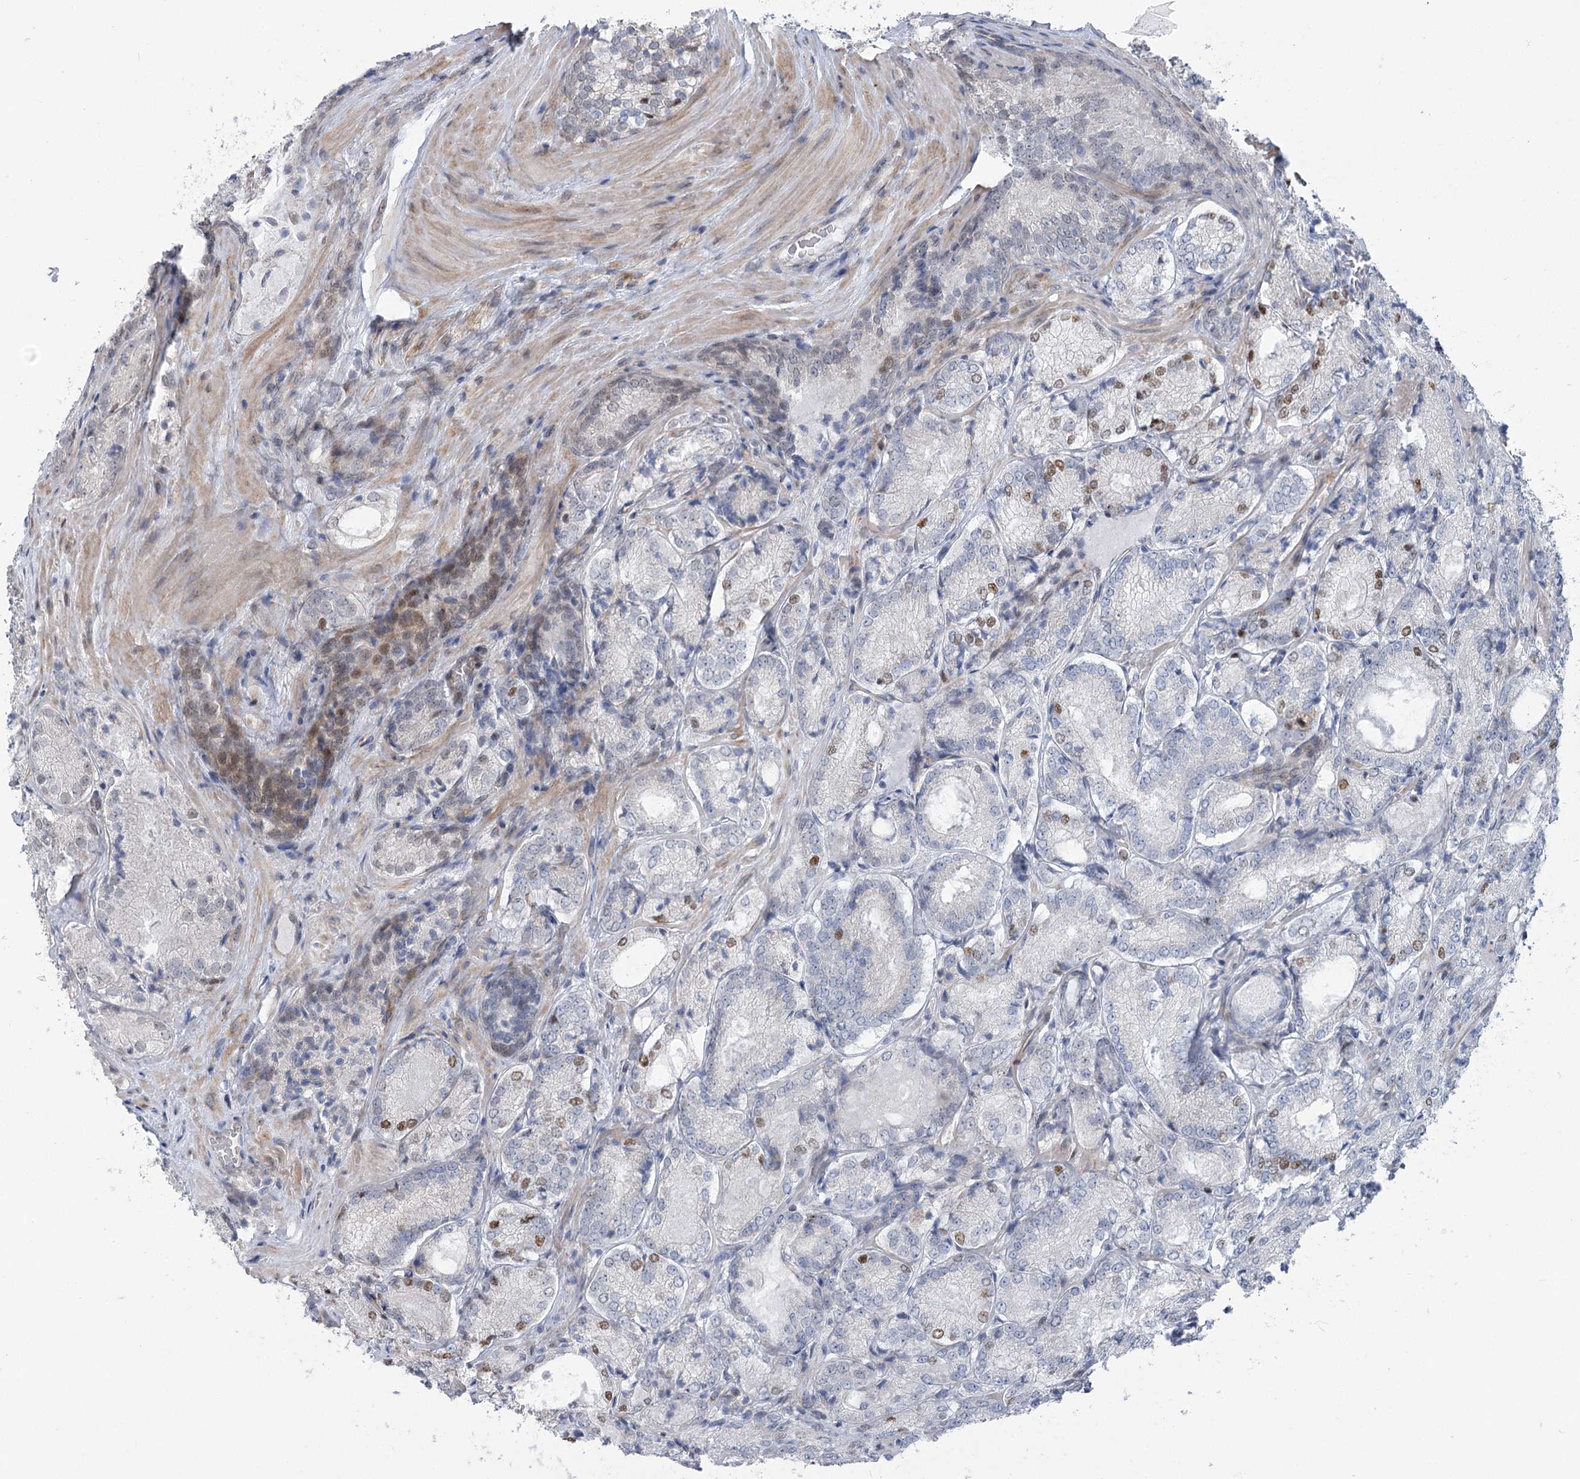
{"staining": {"intensity": "moderate", "quantity": "<25%", "location": "nuclear"}, "tissue": "prostate cancer", "cell_type": "Tumor cells", "image_type": "cancer", "snomed": [{"axis": "morphology", "description": "Adenocarcinoma, Low grade"}, {"axis": "topography", "description": "Prostate"}], "caption": "Immunohistochemistry (IHC) of adenocarcinoma (low-grade) (prostate) reveals low levels of moderate nuclear positivity in approximately <25% of tumor cells.", "gene": "ABITRAM", "patient": {"sex": "male", "age": 74}}